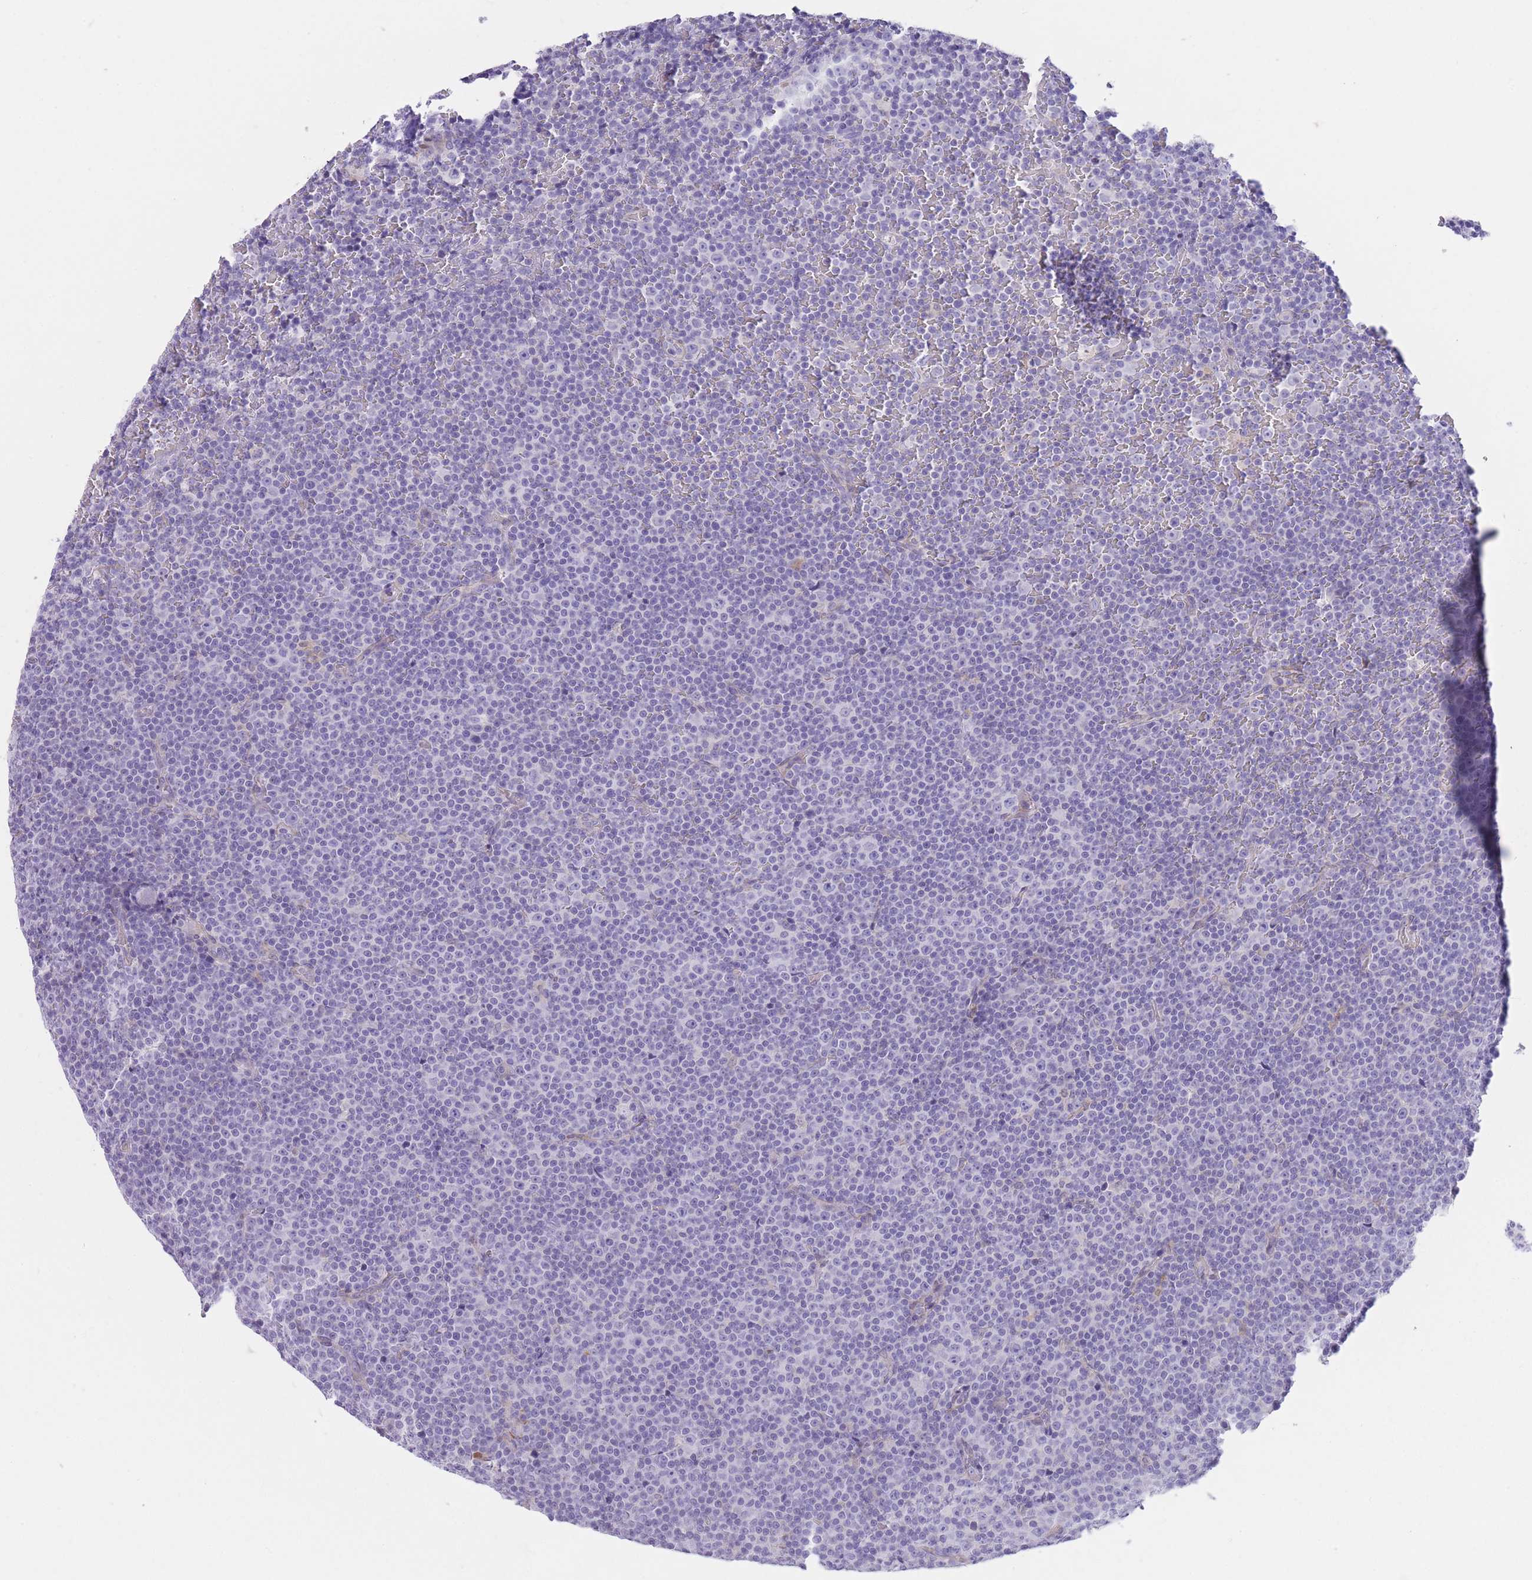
{"staining": {"intensity": "negative", "quantity": "none", "location": "none"}, "tissue": "lymphoma", "cell_type": "Tumor cells", "image_type": "cancer", "snomed": [{"axis": "morphology", "description": "Malignant lymphoma, non-Hodgkin's type, Low grade"}, {"axis": "topography", "description": "Lymph node"}], "caption": "Human malignant lymphoma, non-Hodgkin's type (low-grade) stained for a protein using IHC shows no staining in tumor cells.", "gene": "OR11H12", "patient": {"sex": "female", "age": 67}}